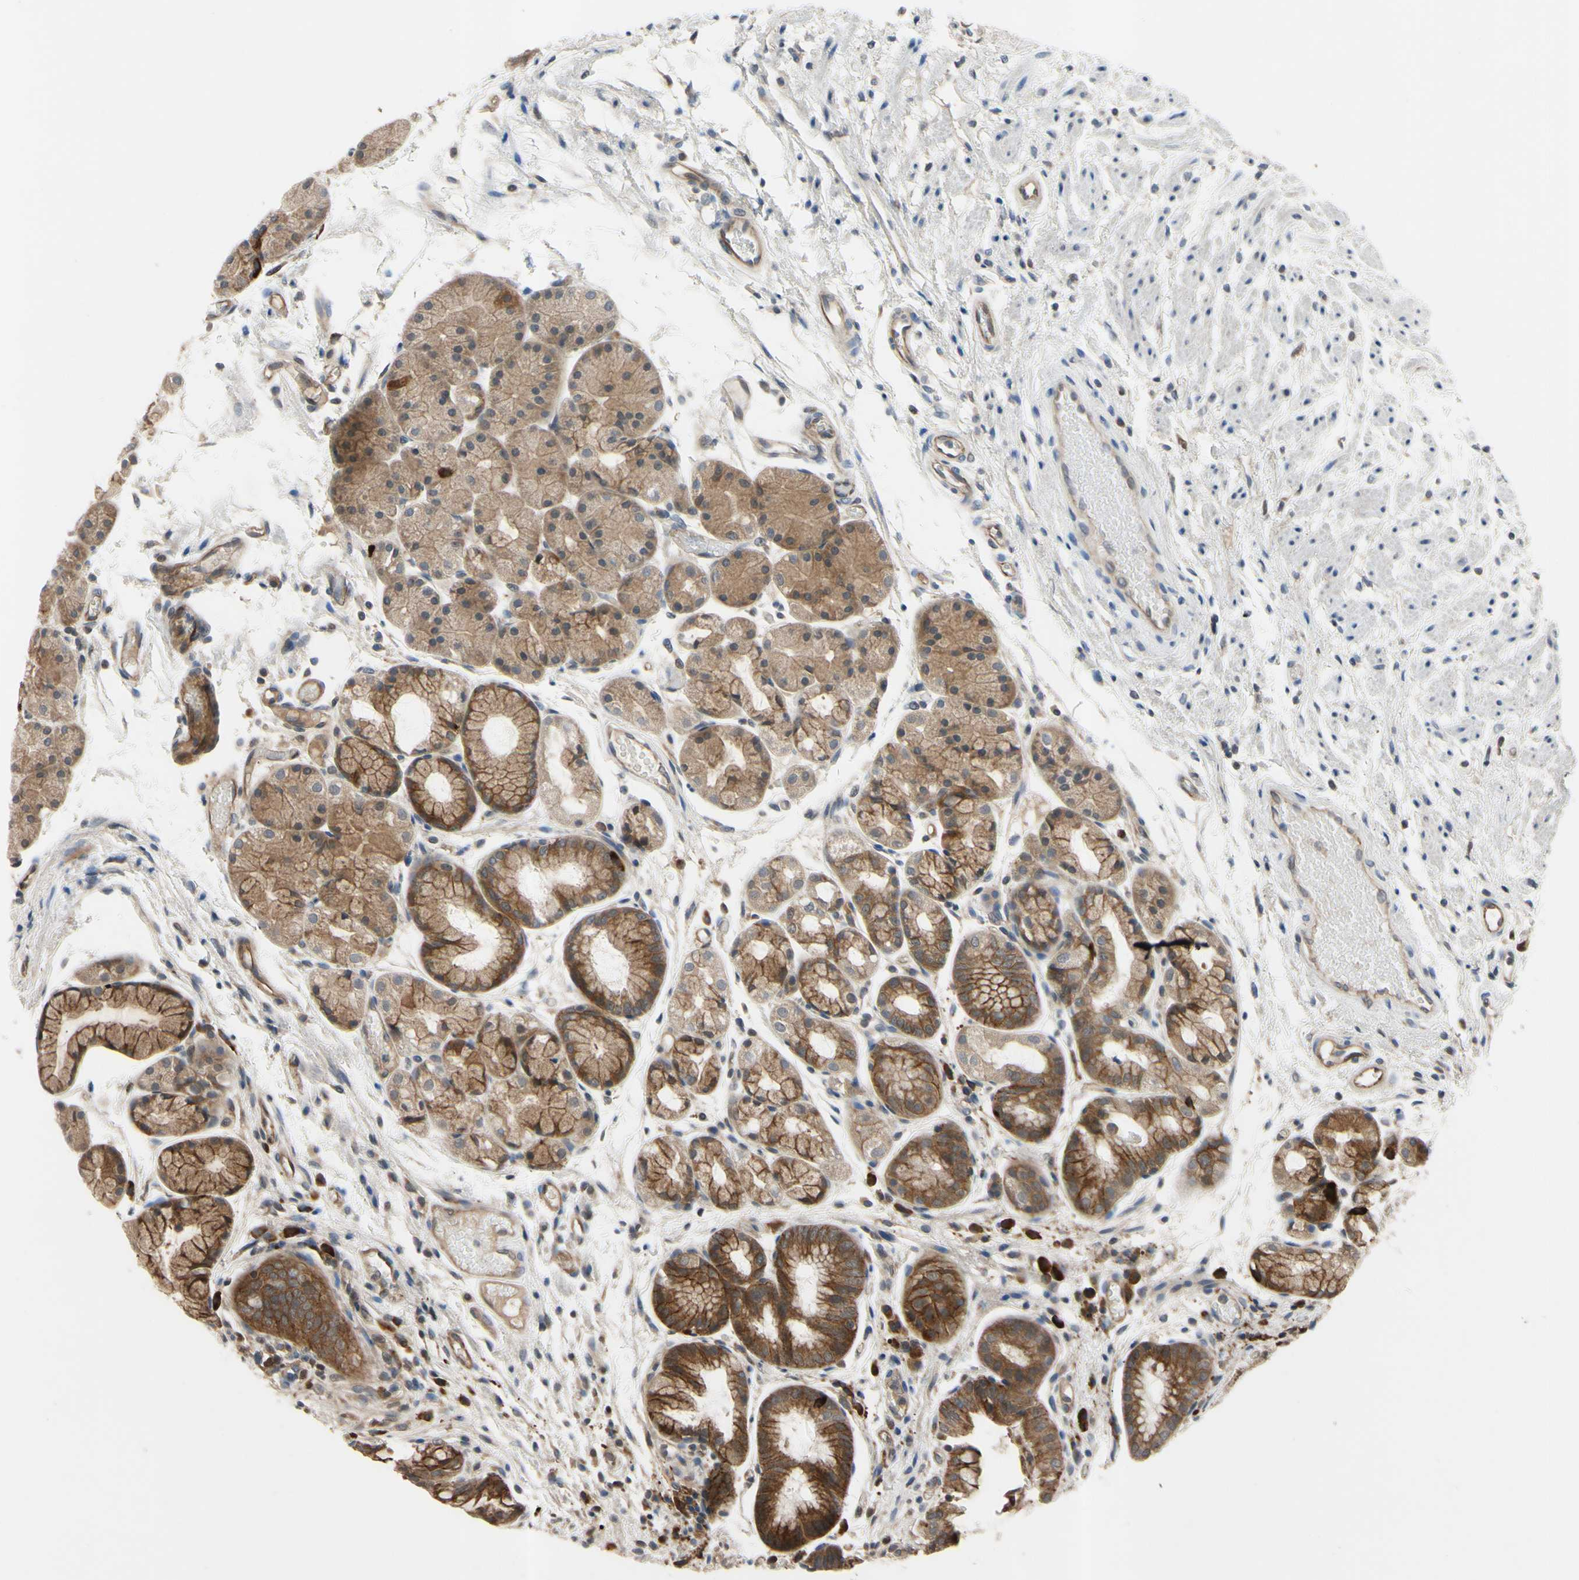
{"staining": {"intensity": "moderate", "quantity": ">75%", "location": "cytoplasmic/membranous"}, "tissue": "stomach", "cell_type": "Glandular cells", "image_type": "normal", "snomed": [{"axis": "morphology", "description": "Normal tissue, NOS"}, {"axis": "topography", "description": "Stomach, upper"}], "caption": "Stomach stained for a protein exhibits moderate cytoplasmic/membranous positivity in glandular cells.", "gene": "XIAP", "patient": {"sex": "male", "age": 72}}